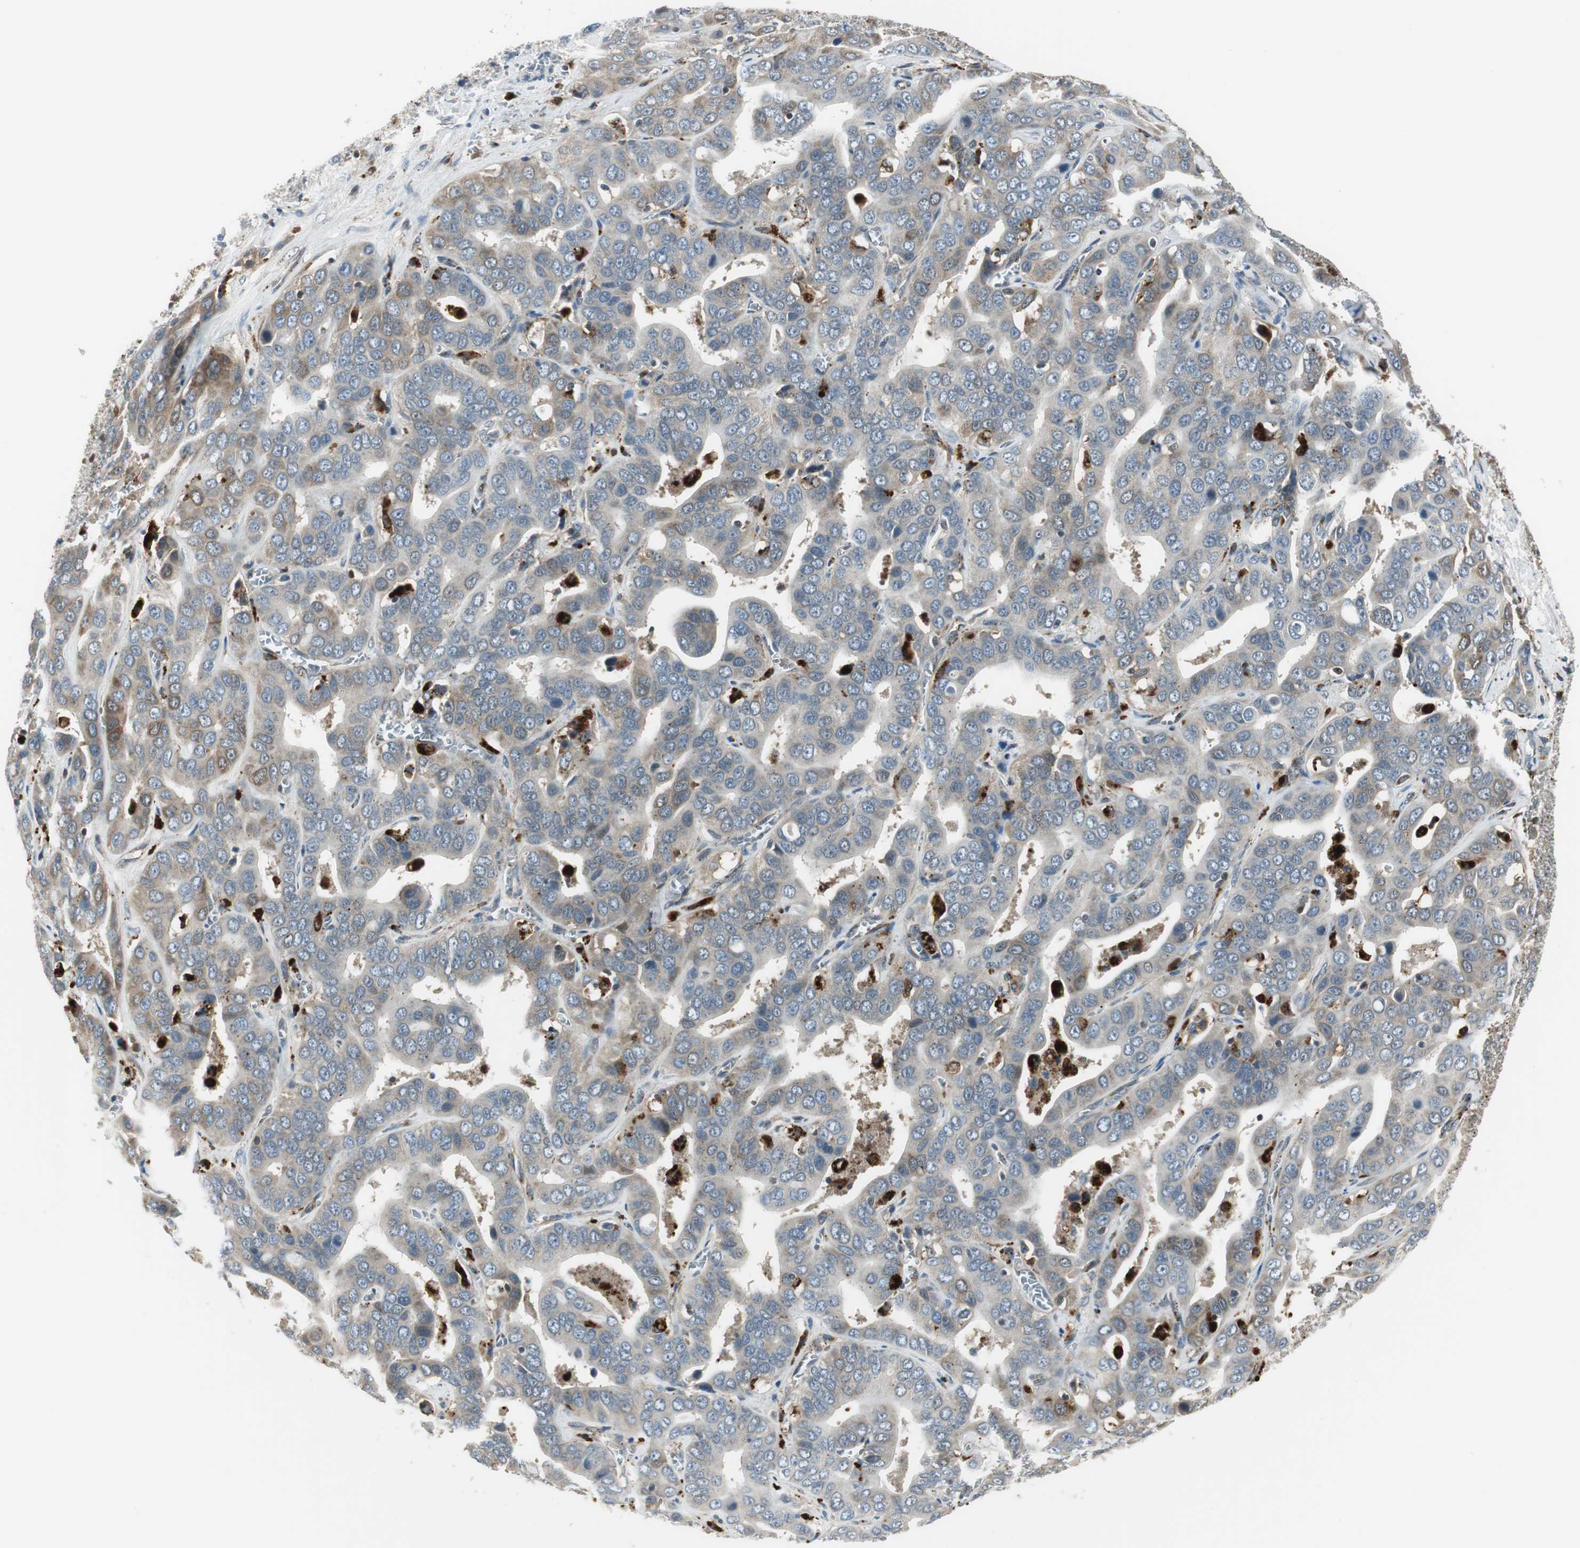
{"staining": {"intensity": "weak", "quantity": "25%-75%", "location": "cytoplasmic/membranous"}, "tissue": "liver cancer", "cell_type": "Tumor cells", "image_type": "cancer", "snomed": [{"axis": "morphology", "description": "Cholangiocarcinoma"}, {"axis": "topography", "description": "Liver"}], "caption": "Weak cytoplasmic/membranous protein staining is appreciated in about 25%-75% of tumor cells in liver cholangiocarcinoma. Using DAB (3,3'-diaminobenzidine) (brown) and hematoxylin (blue) stains, captured at high magnification using brightfield microscopy.", "gene": "NCK1", "patient": {"sex": "female", "age": 52}}